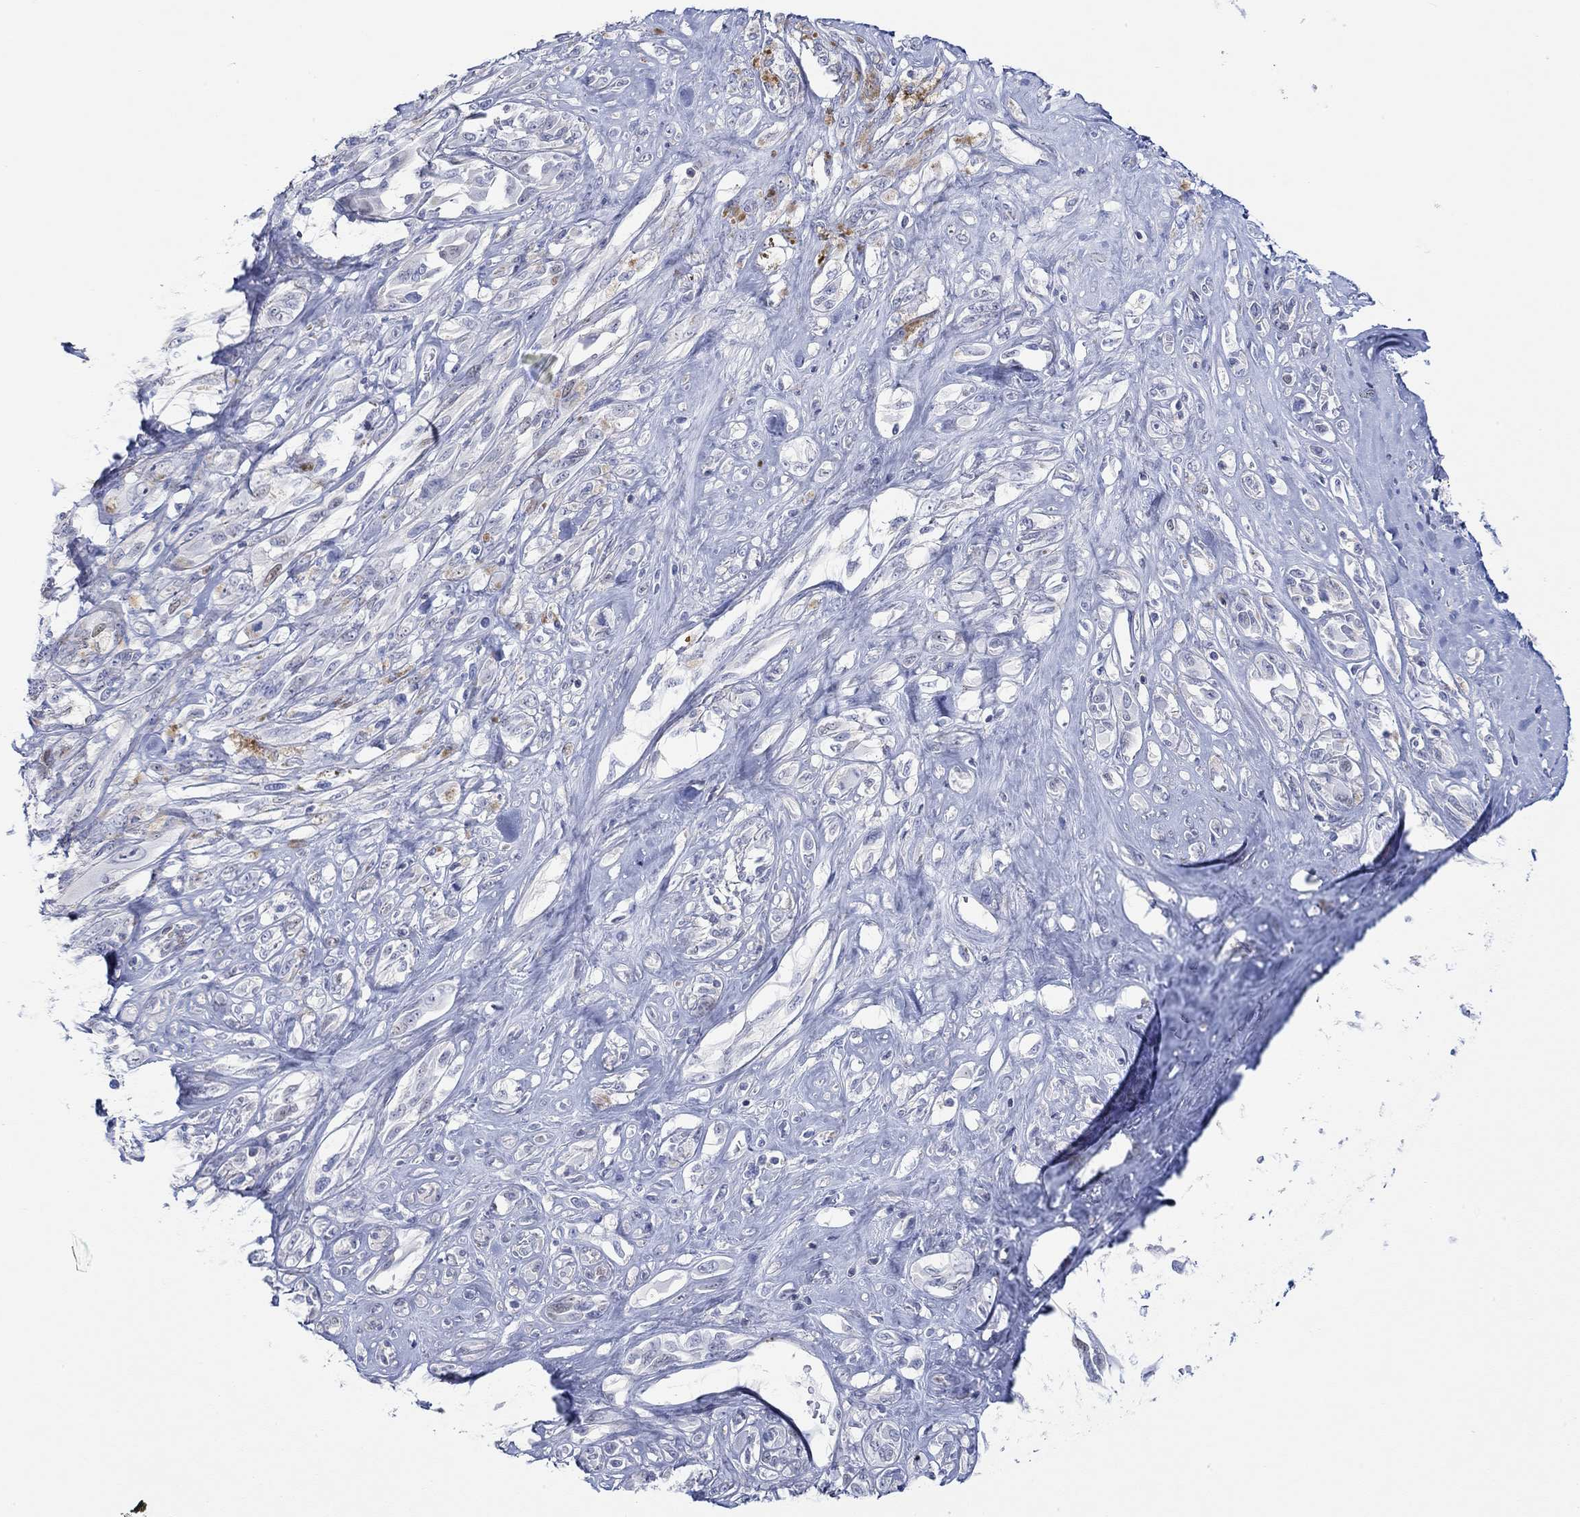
{"staining": {"intensity": "negative", "quantity": "none", "location": "none"}, "tissue": "melanoma", "cell_type": "Tumor cells", "image_type": "cancer", "snomed": [{"axis": "morphology", "description": "Malignant melanoma, NOS"}, {"axis": "topography", "description": "Skin"}], "caption": "Melanoma was stained to show a protein in brown. There is no significant positivity in tumor cells. (DAB IHC, high magnification).", "gene": "PPIL6", "patient": {"sex": "female", "age": 91}}